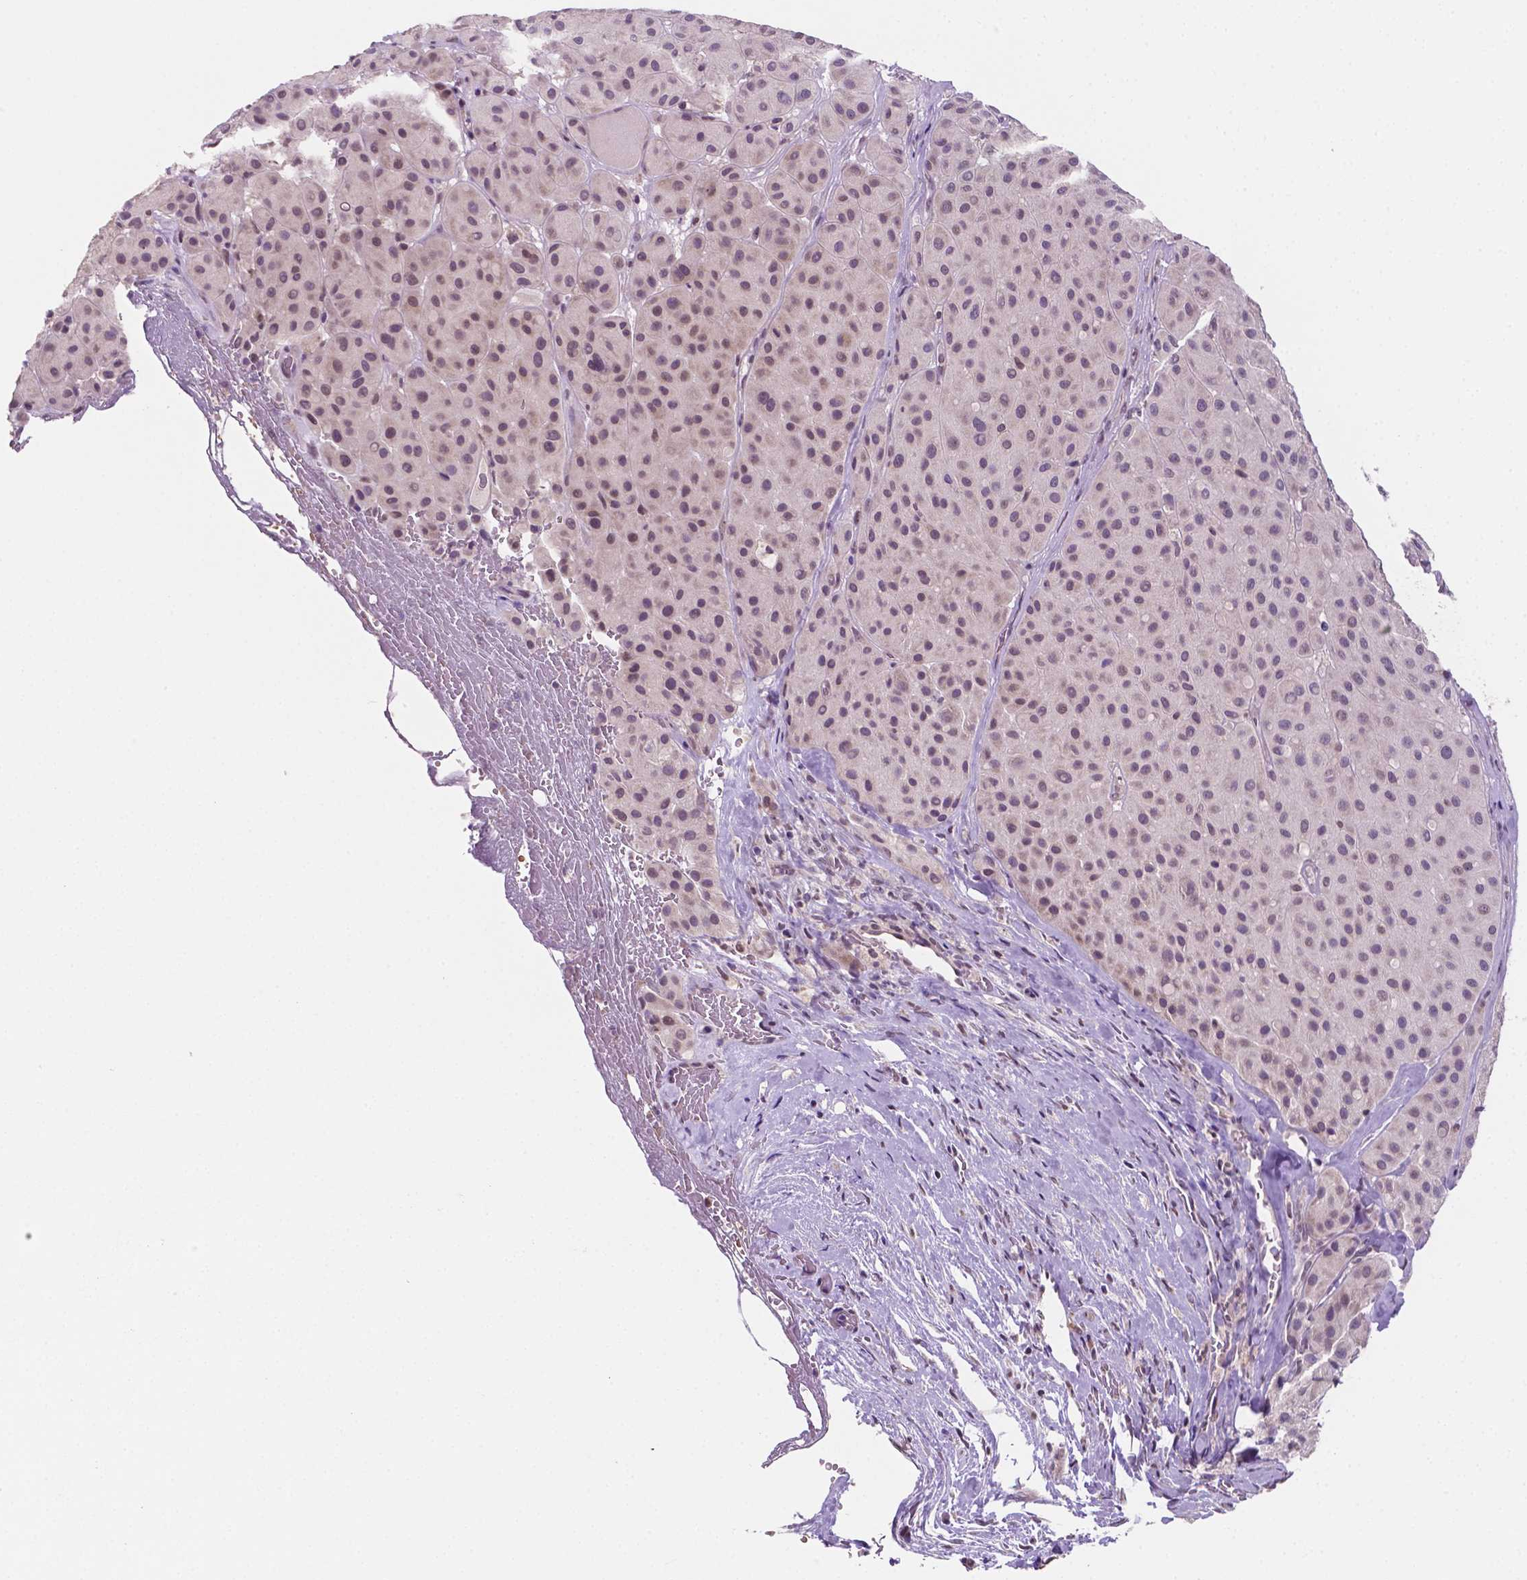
{"staining": {"intensity": "weak", "quantity": "<25%", "location": "cytoplasmic/membranous"}, "tissue": "melanoma", "cell_type": "Tumor cells", "image_type": "cancer", "snomed": [{"axis": "morphology", "description": "Malignant melanoma, Metastatic site"}, {"axis": "topography", "description": "Smooth muscle"}], "caption": "Tumor cells show no significant protein positivity in melanoma.", "gene": "SHLD3", "patient": {"sex": "male", "age": 41}}